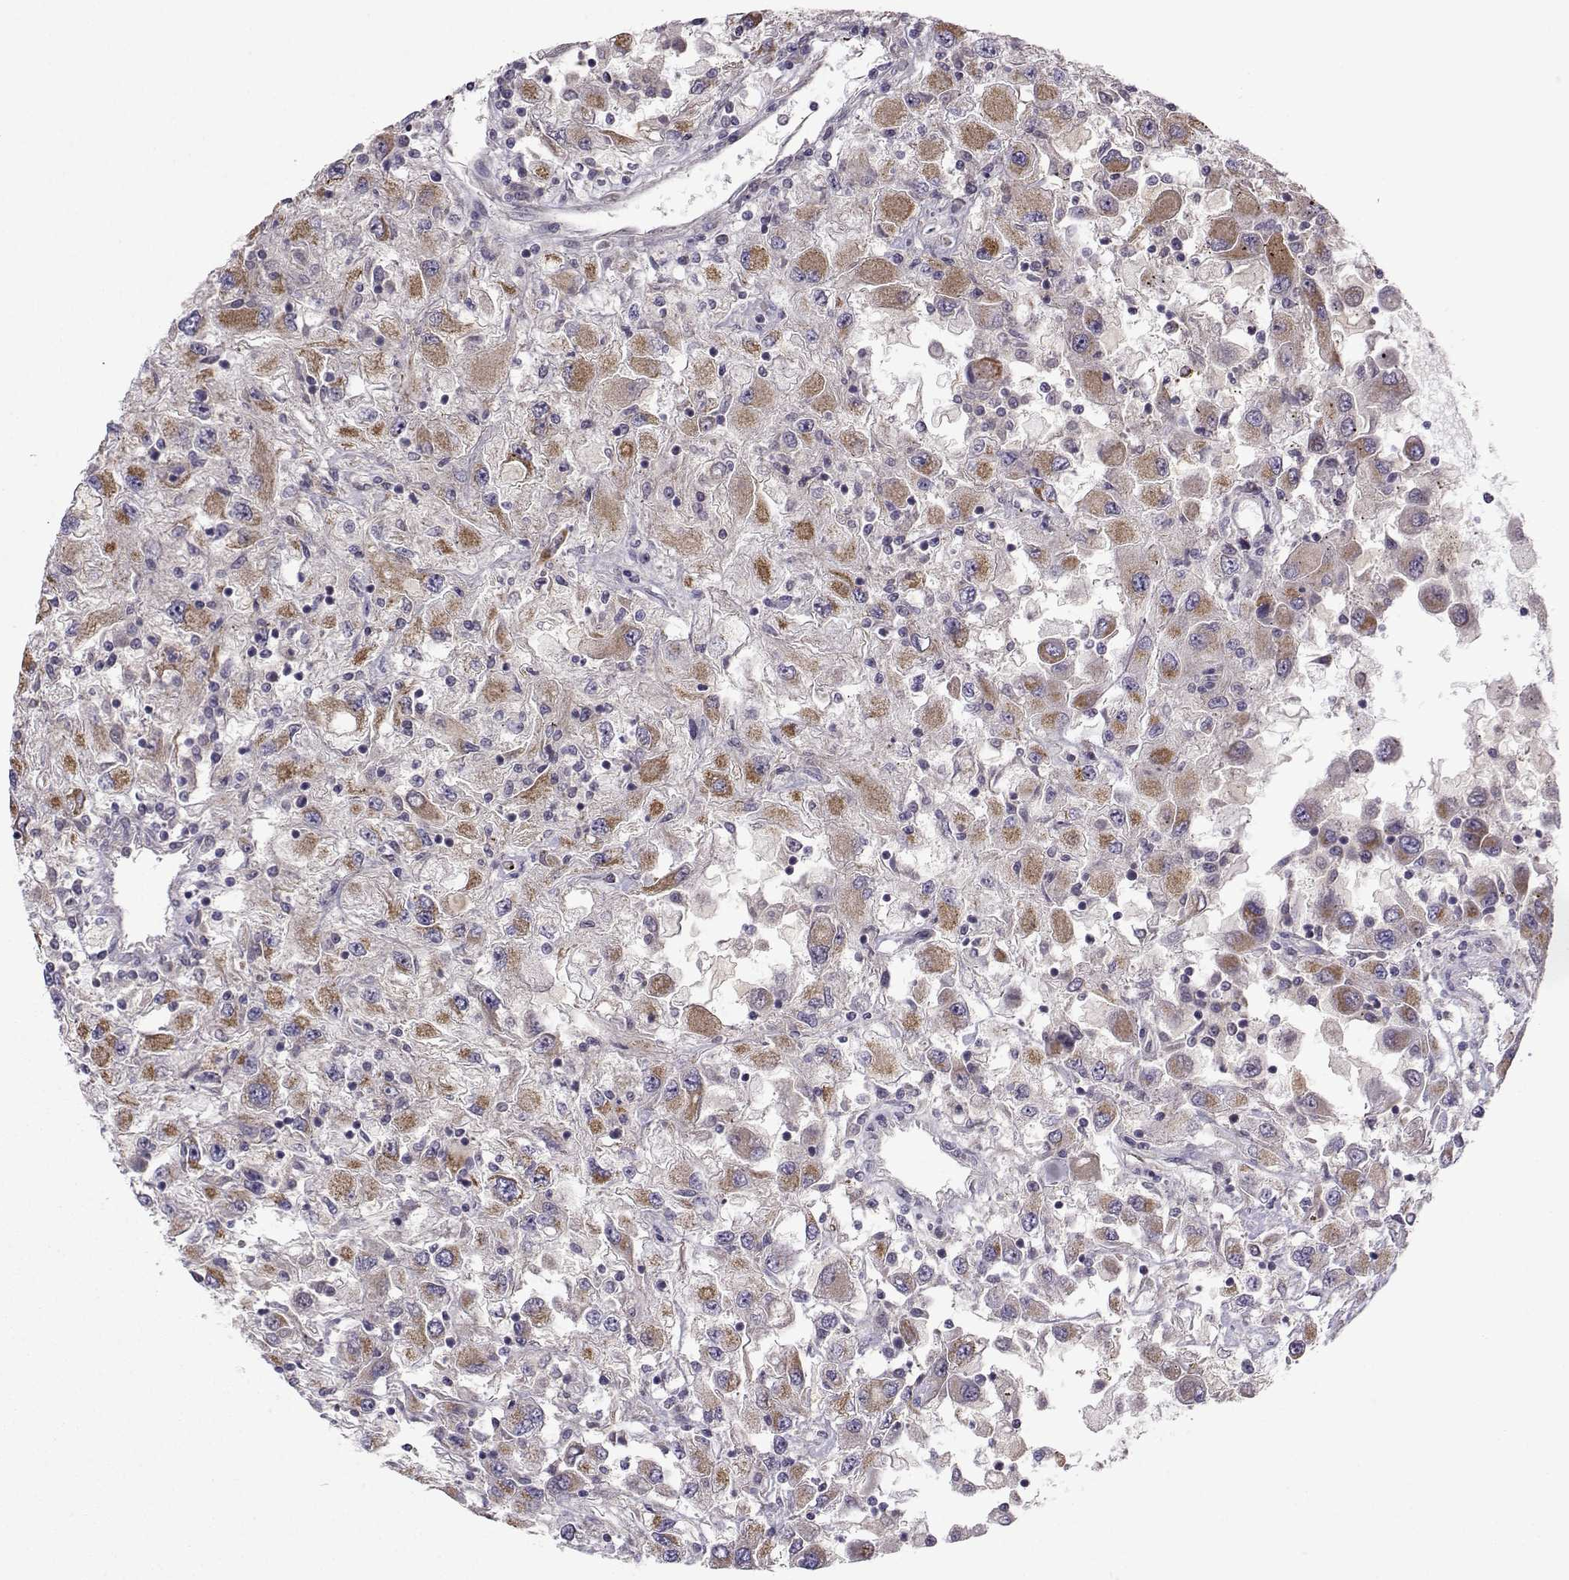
{"staining": {"intensity": "moderate", "quantity": "<25%", "location": "cytoplasmic/membranous"}, "tissue": "renal cancer", "cell_type": "Tumor cells", "image_type": "cancer", "snomed": [{"axis": "morphology", "description": "Adenocarcinoma, NOS"}, {"axis": "topography", "description": "Kidney"}], "caption": "Immunohistochemical staining of renal adenocarcinoma reveals low levels of moderate cytoplasmic/membranous positivity in about <25% of tumor cells.", "gene": "NECAB3", "patient": {"sex": "female", "age": 67}}